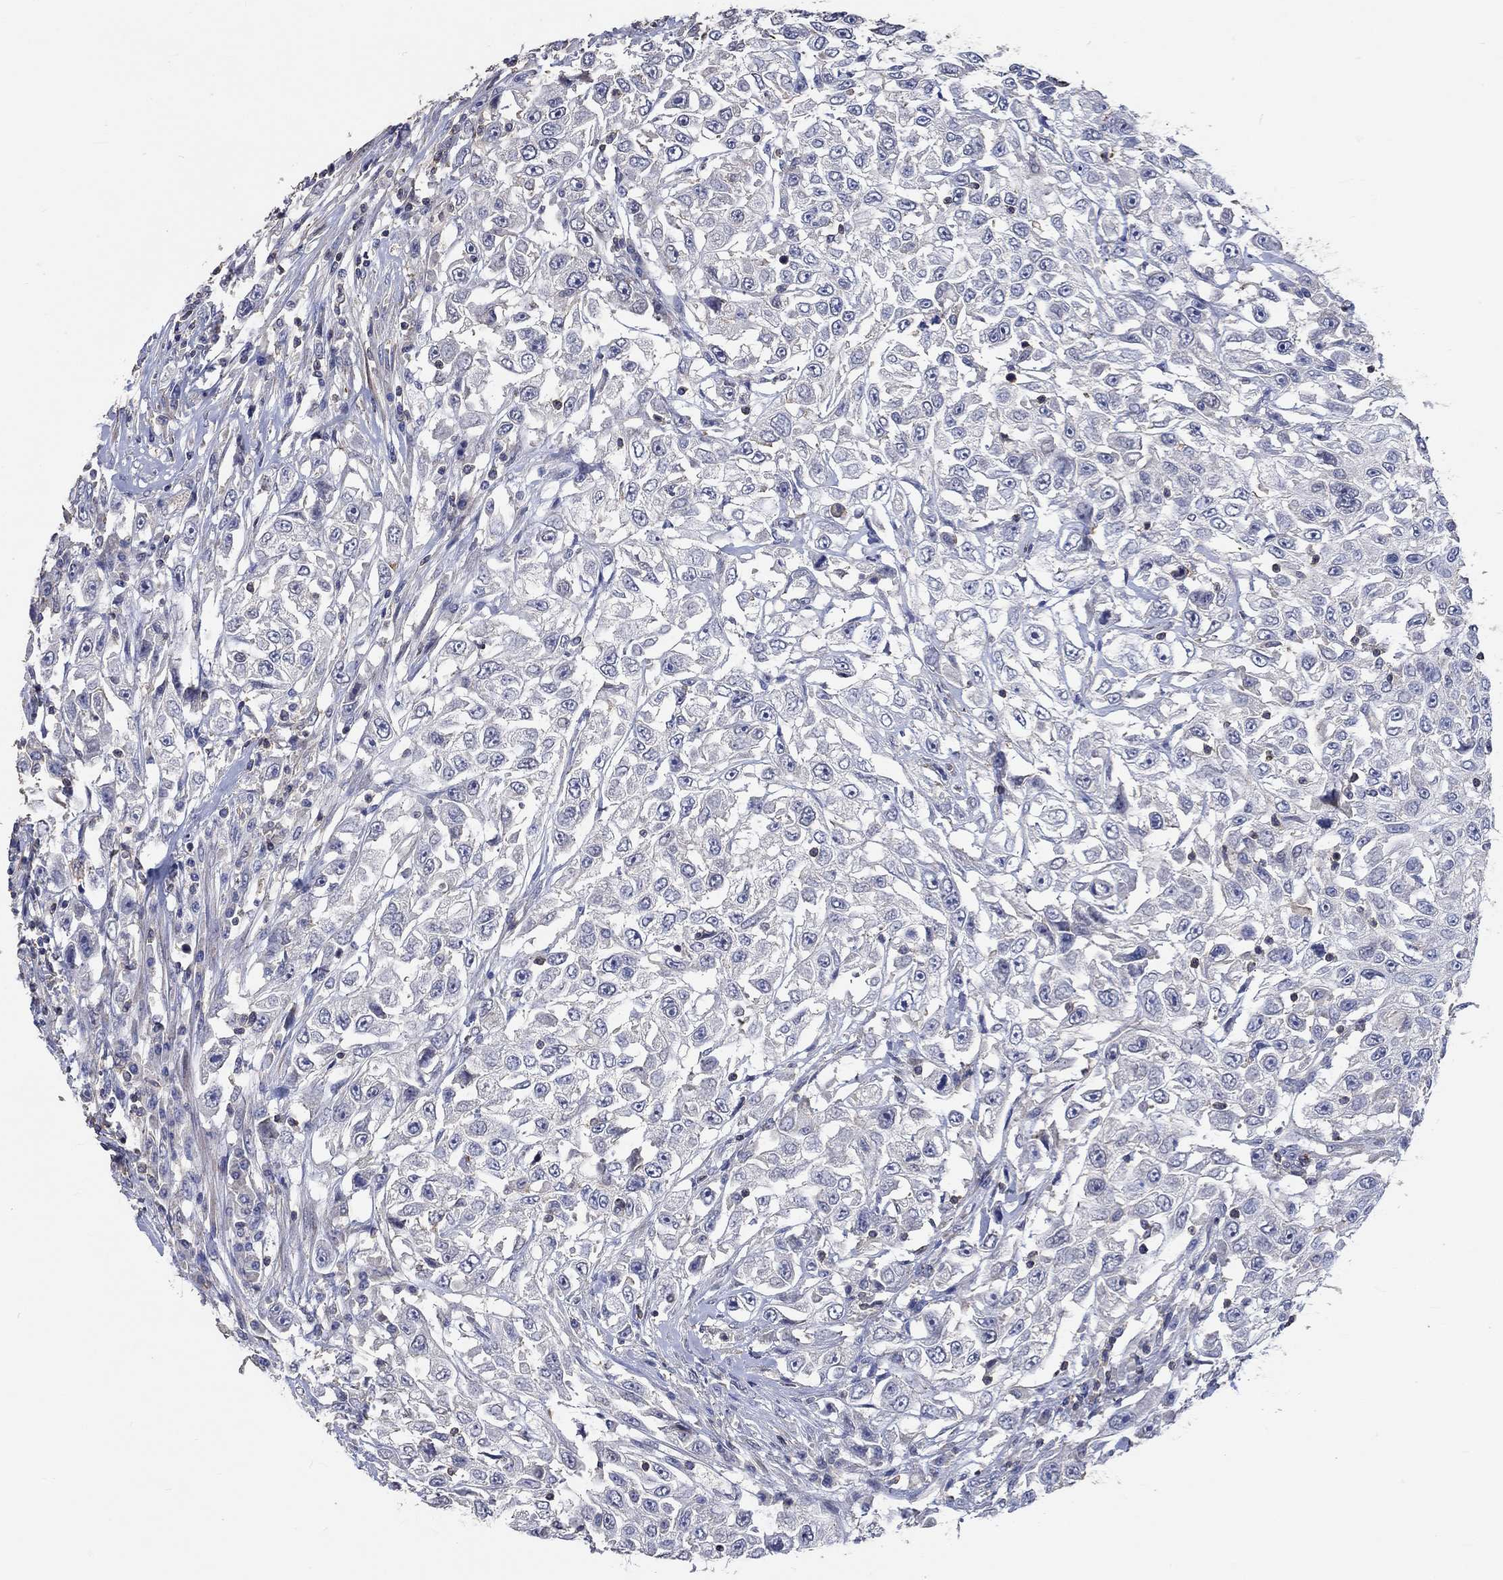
{"staining": {"intensity": "negative", "quantity": "none", "location": "none"}, "tissue": "urothelial cancer", "cell_type": "Tumor cells", "image_type": "cancer", "snomed": [{"axis": "morphology", "description": "Urothelial carcinoma, High grade"}, {"axis": "topography", "description": "Urinary bladder"}], "caption": "Urothelial cancer was stained to show a protein in brown. There is no significant expression in tumor cells.", "gene": "TNFAIP8L3", "patient": {"sex": "female", "age": 56}}